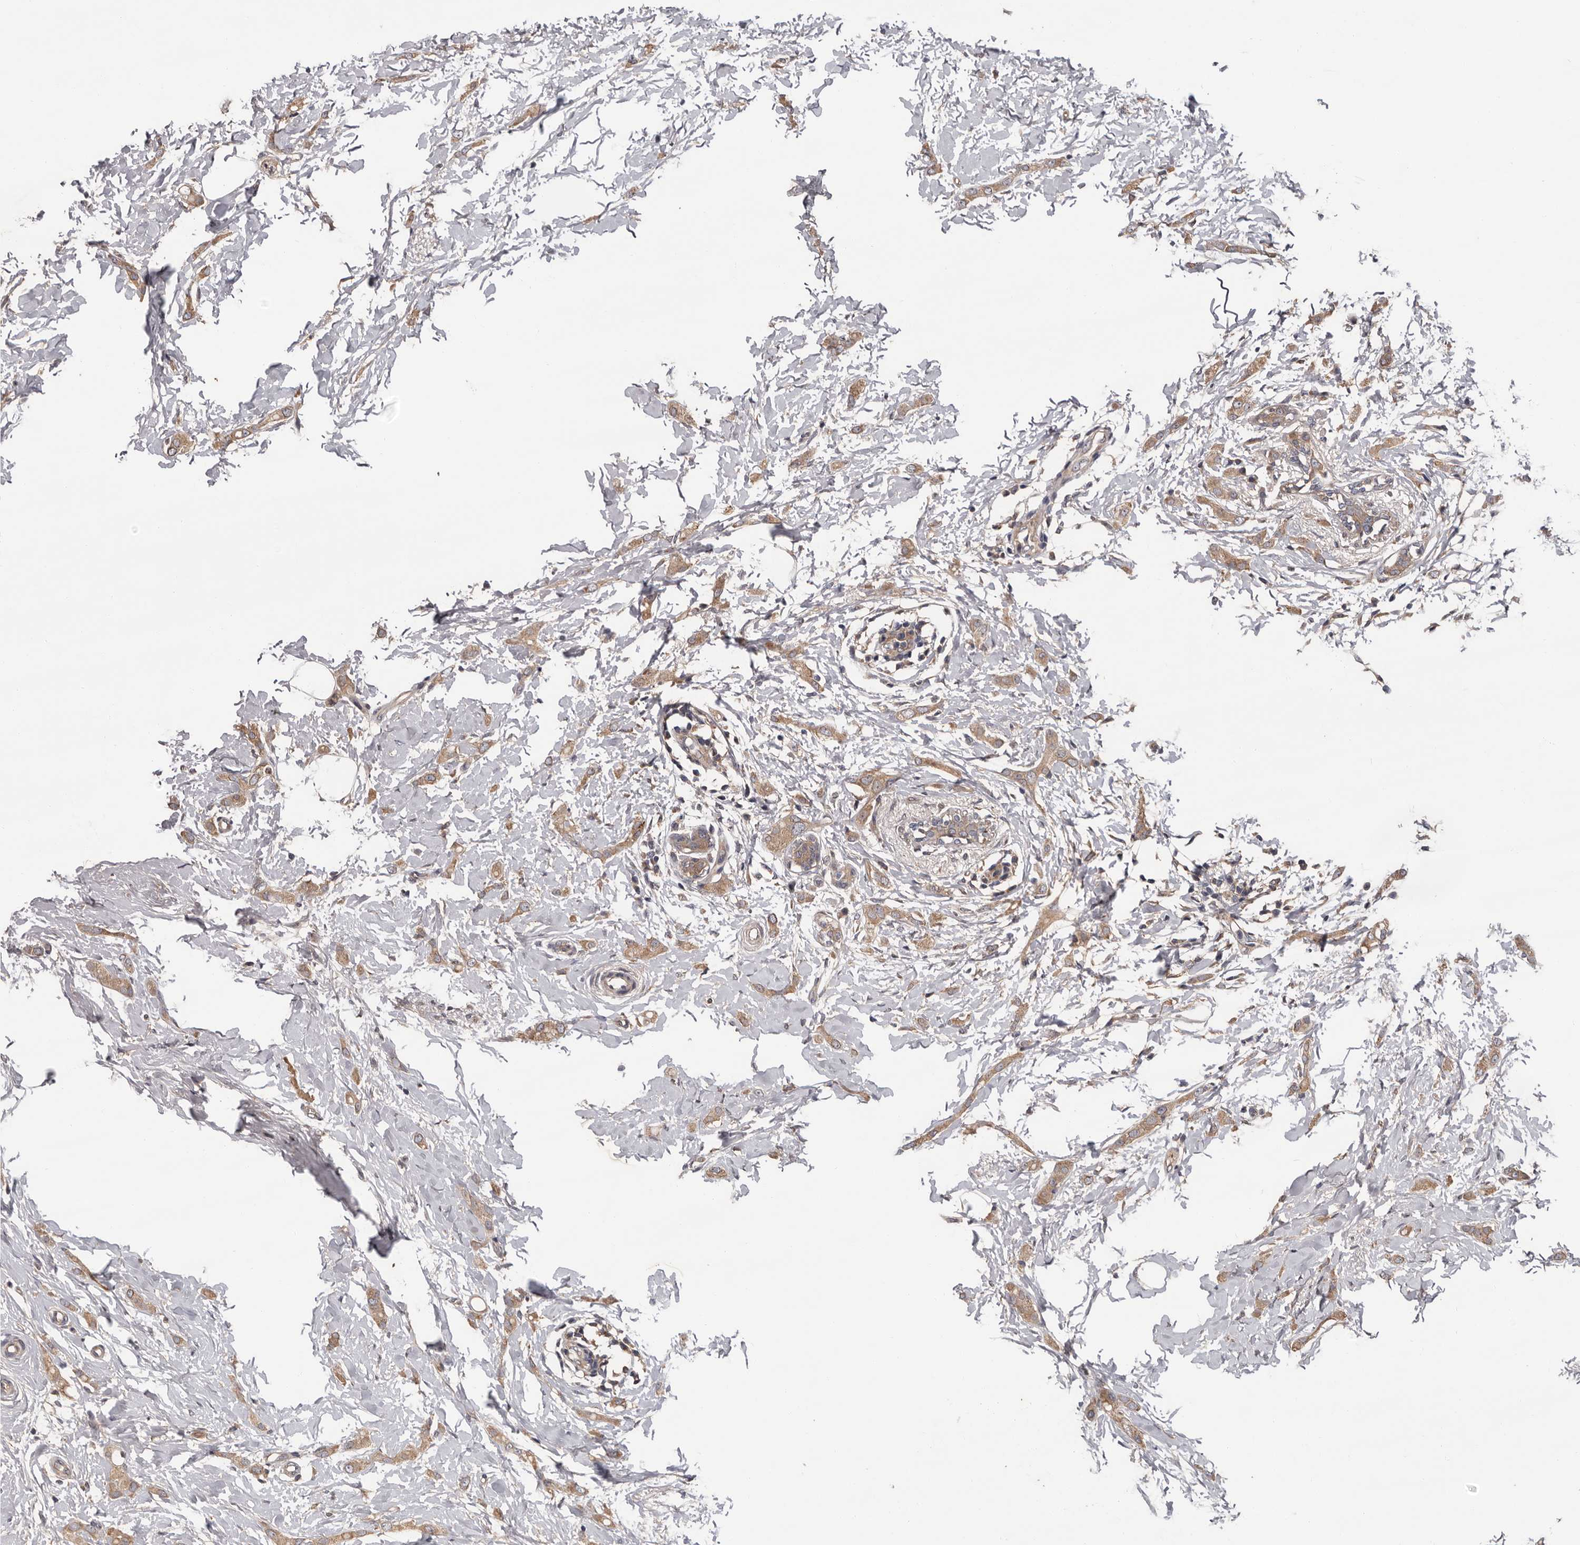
{"staining": {"intensity": "moderate", "quantity": ">75%", "location": "cytoplasmic/membranous"}, "tissue": "breast cancer", "cell_type": "Tumor cells", "image_type": "cancer", "snomed": [{"axis": "morphology", "description": "Lobular carcinoma"}, {"axis": "topography", "description": "Breast"}], "caption": "Human breast lobular carcinoma stained for a protein (brown) exhibits moderate cytoplasmic/membranous positive expression in approximately >75% of tumor cells.", "gene": "PRKD1", "patient": {"sex": "female", "age": 55}}